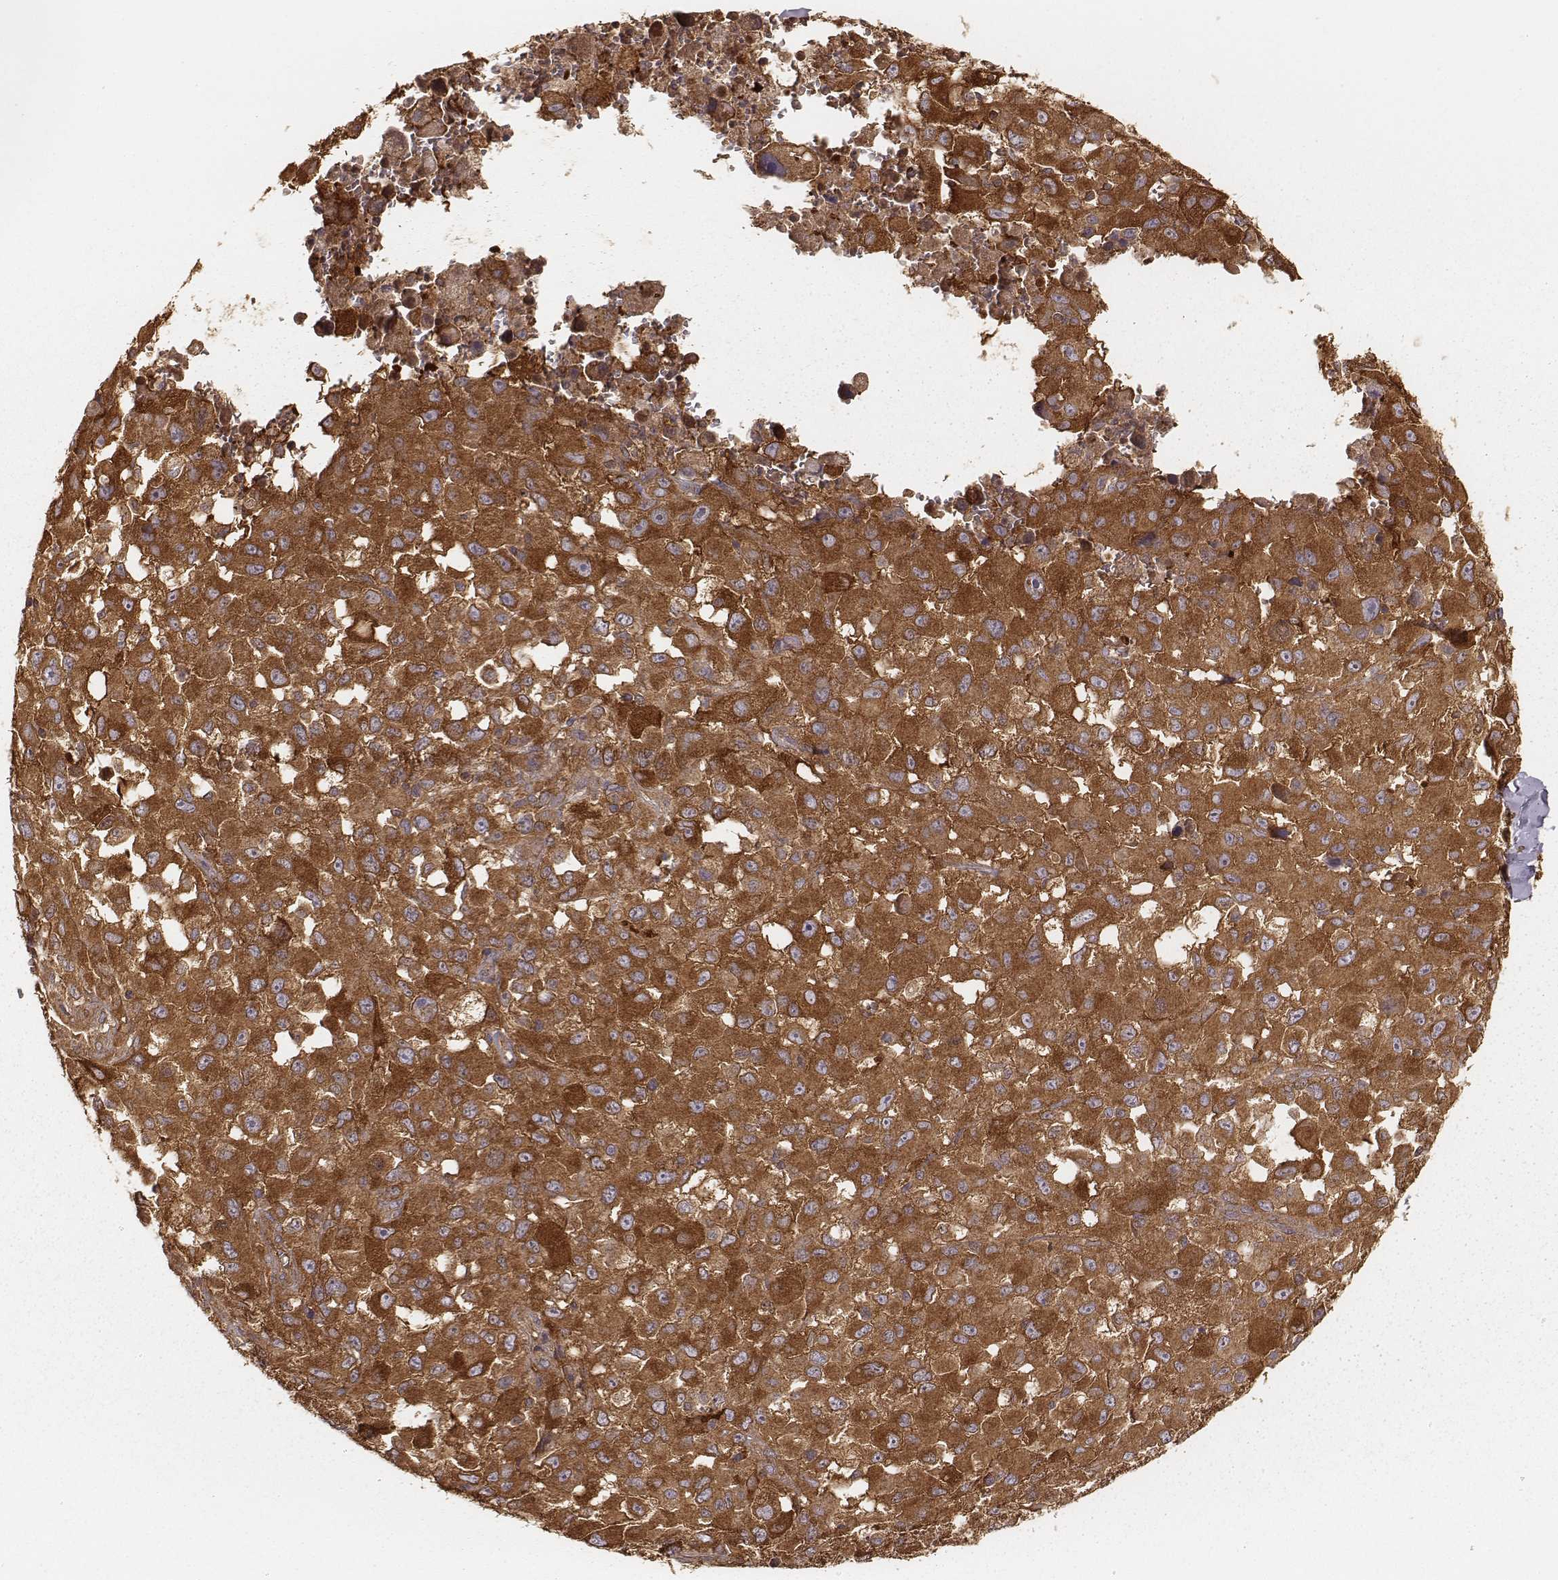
{"staining": {"intensity": "strong", "quantity": ">75%", "location": "cytoplasmic/membranous"}, "tissue": "melanoma", "cell_type": "Tumor cells", "image_type": "cancer", "snomed": [{"axis": "morphology", "description": "Malignant melanoma, Metastatic site"}, {"axis": "topography", "description": "Lymph node"}], "caption": "DAB (3,3'-diaminobenzidine) immunohistochemical staining of melanoma reveals strong cytoplasmic/membranous protein positivity in about >75% of tumor cells. The protein of interest is shown in brown color, while the nuclei are stained blue.", "gene": "CARS1", "patient": {"sex": "male", "age": 50}}